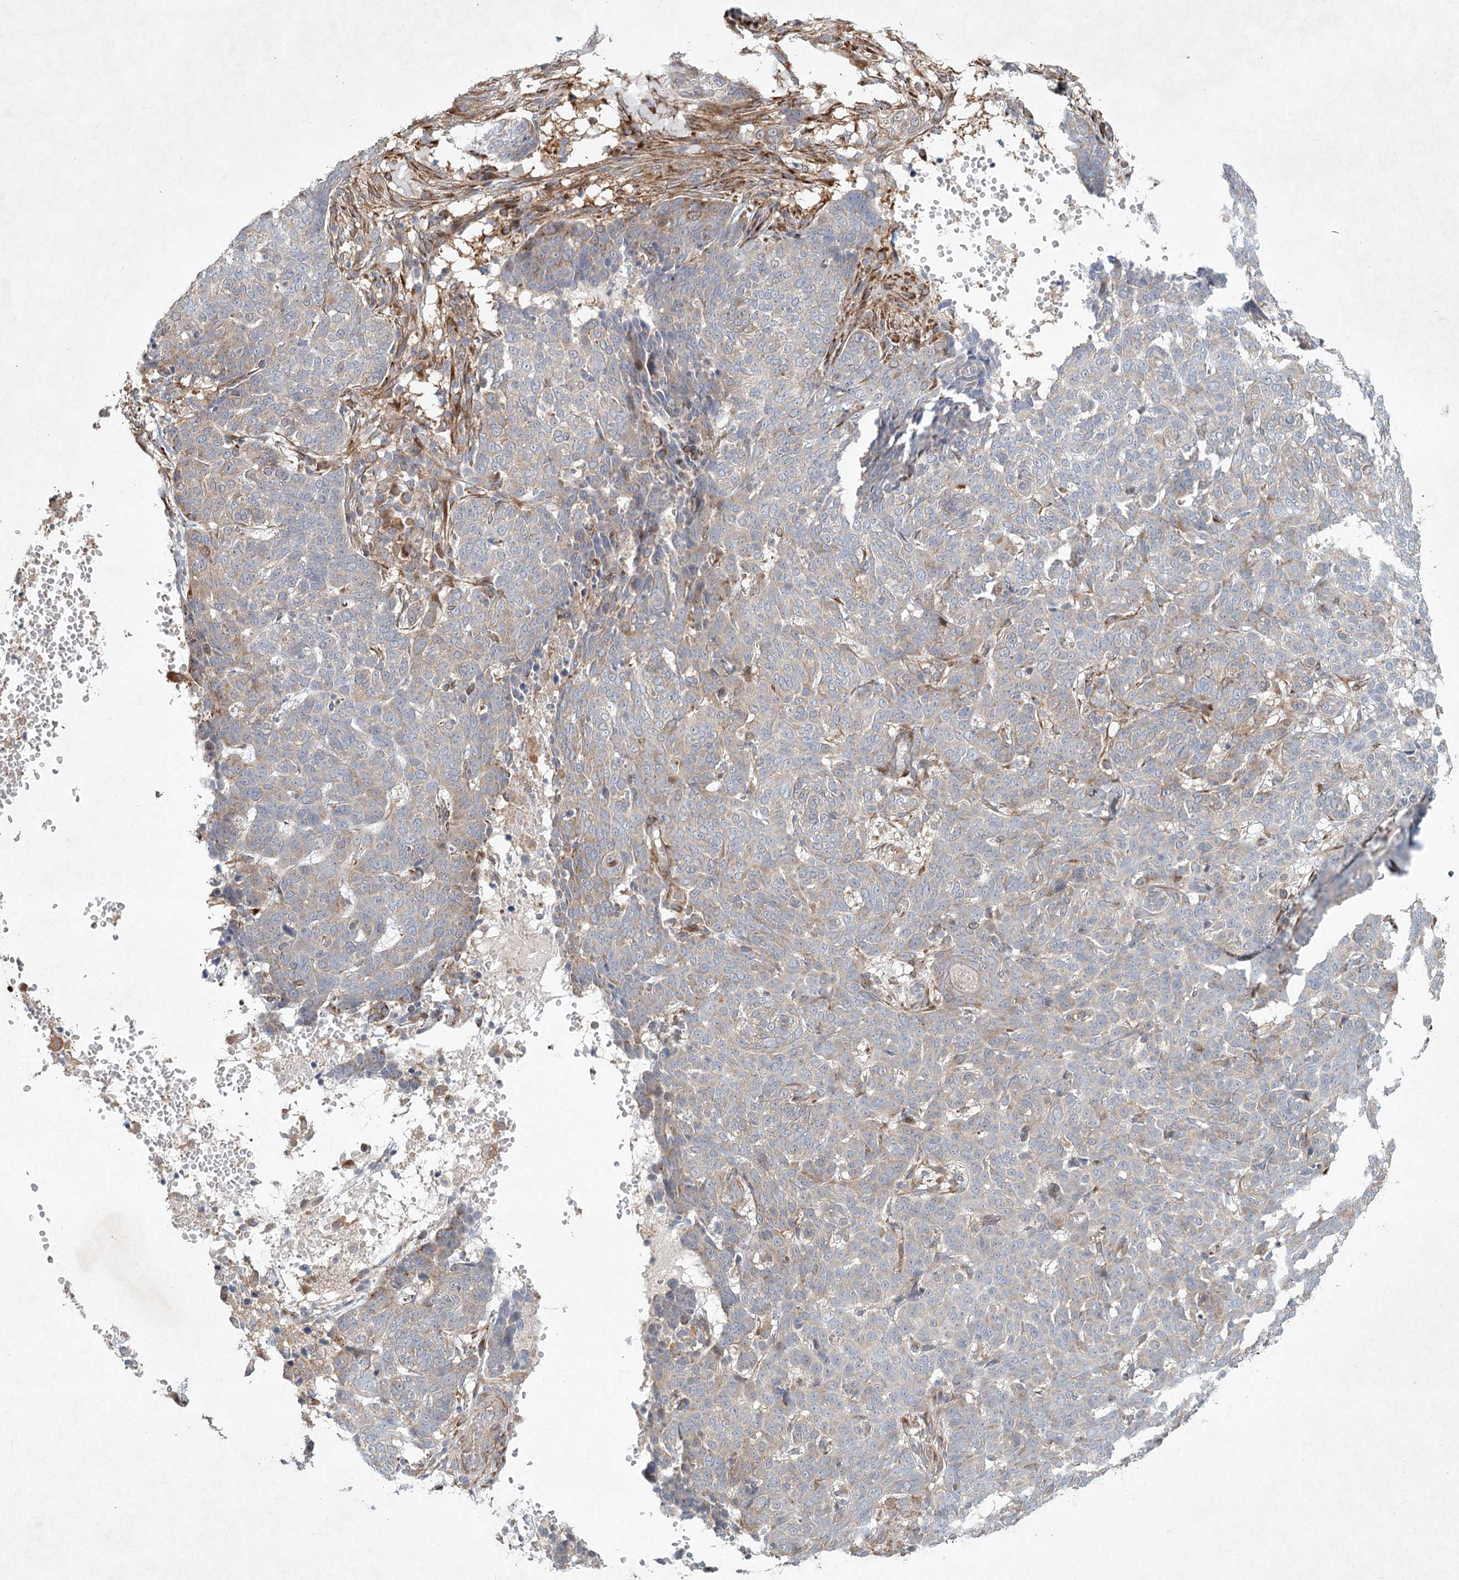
{"staining": {"intensity": "weak", "quantity": "<25%", "location": "cytoplasmic/membranous"}, "tissue": "skin cancer", "cell_type": "Tumor cells", "image_type": "cancer", "snomed": [{"axis": "morphology", "description": "Basal cell carcinoma"}, {"axis": "topography", "description": "Skin"}], "caption": "Immunohistochemistry (IHC) image of neoplastic tissue: human basal cell carcinoma (skin) stained with DAB reveals no significant protein expression in tumor cells. Nuclei are stained in blue.", "gene": "FAM110C", "patient": {"sex": "male", "age": 85}}